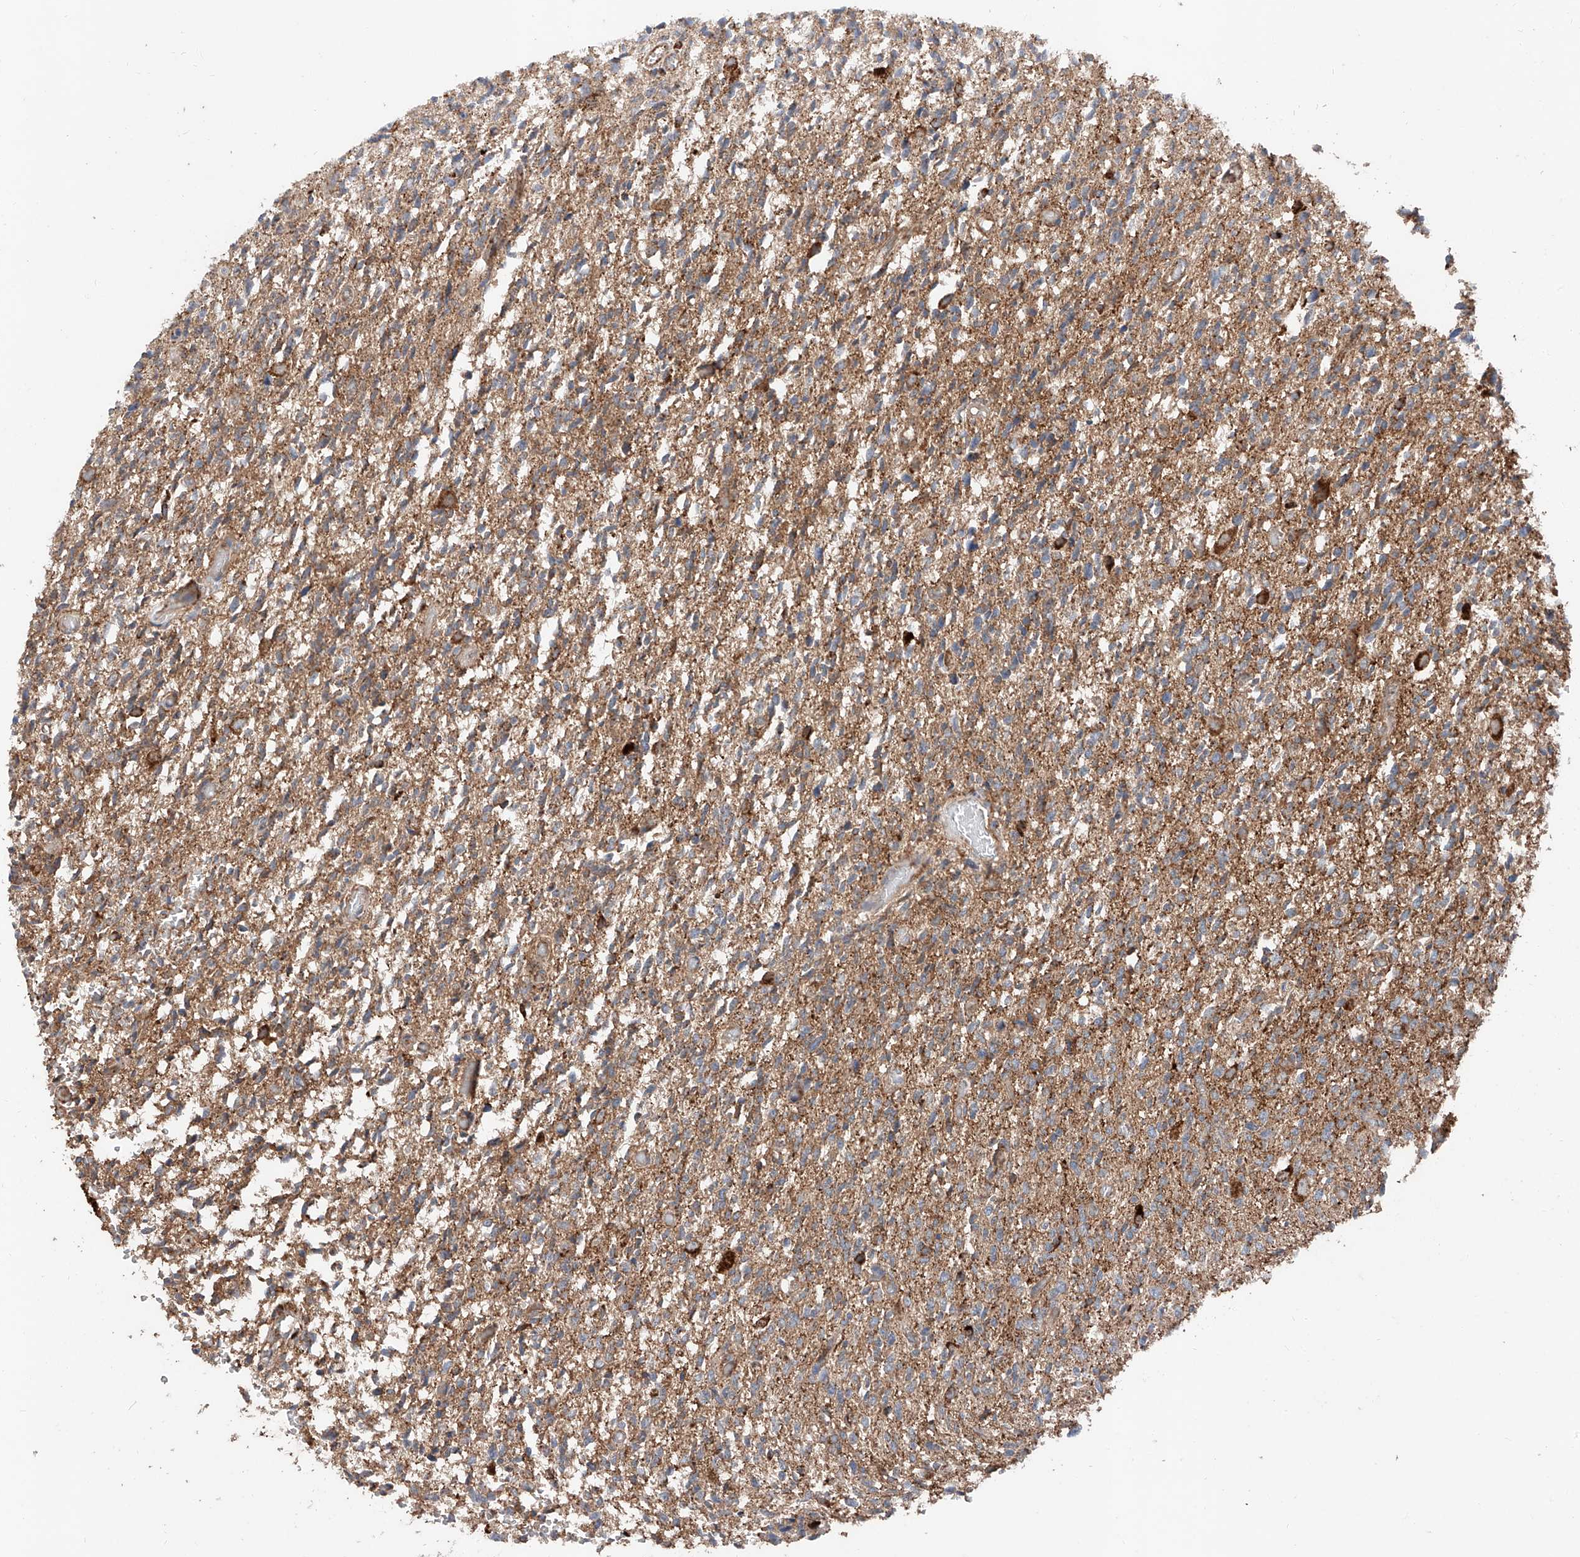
{"staining": {"intensity": "moderate", "quantity": ">75%", "location": "cytoplasmic/membranous"}, "tissue": "glioma", "cell_type": "Tumor cells", "image_type": "cancer", "snomed": [{"axis": "morphology", "description": "Glioma, malignant, High grade"}, {"axis": "topography", "description": "Brain"}], "caption": "Moderate cytoplasmic/membranous expression is appreciated in approximately >75% of tumor cells in high-grade glioma (malignant).", "gene": "PISD", "patient": {"sex": "female", "age": 57}}